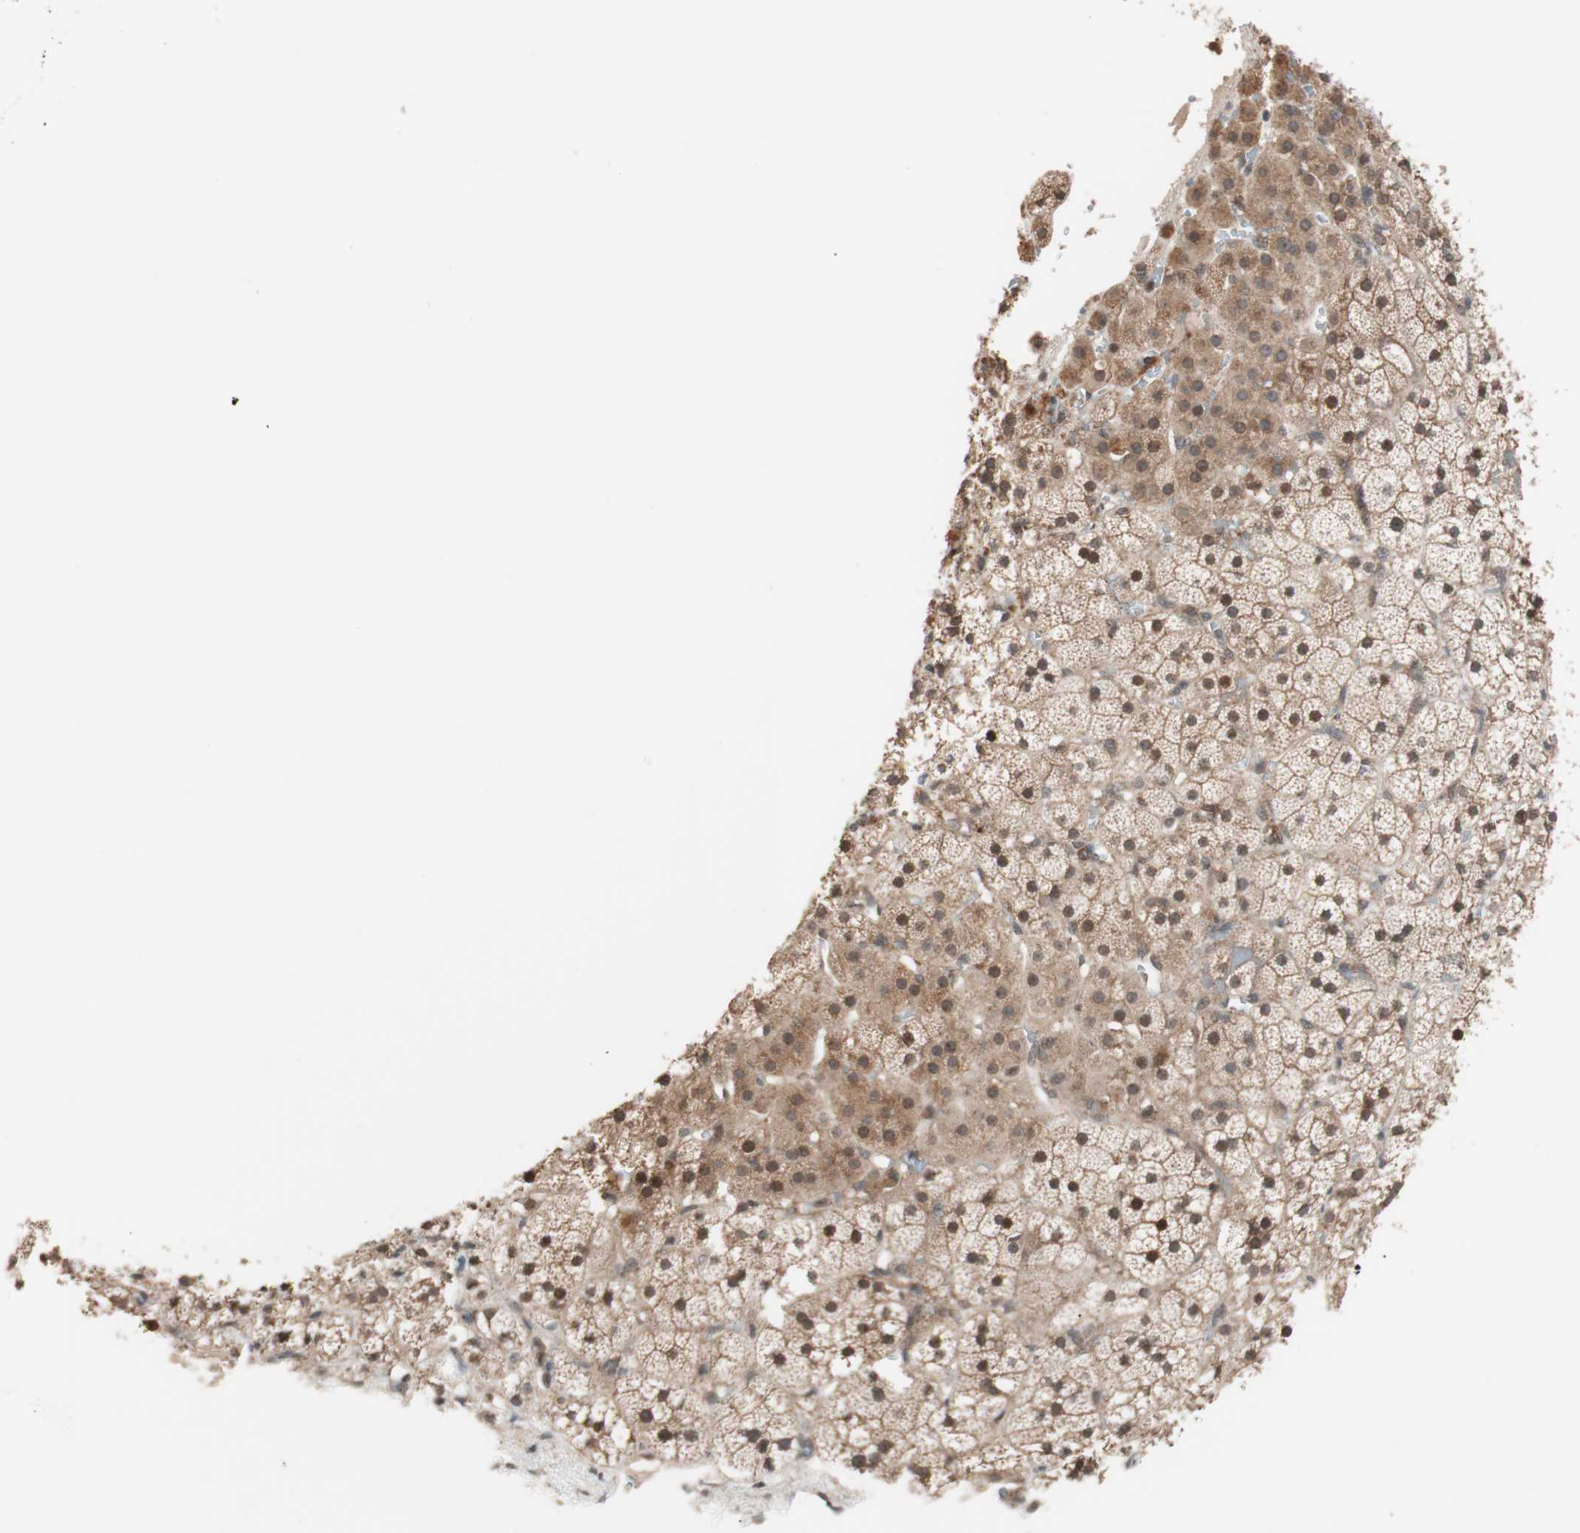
{"staining": {"intensity": "weak", "quantity": ">75%", "location": "cytoplasmic/membranous"}, "tissue": "adrenal gland", "cell_type": "Glandular cells", "image_type": "normal", "snomed": [{"axis": "morphology", "description": "Normal tissue, NOS"}, {"axis": "topography", "description": "Adrenal gland"}], "caption": "A high-resolution histopathology image shows immunohistochemistry staining of normal adrenal gland, which shows weak cytoplasmic/membranous staining in approximately >75% of glandular cells. The protein of interest is stained brown, and the nuclei are stained in blue (DAB (3,3'-diaminobenzidine) IHC with brightfield microscopy, high magnification).", "gene": "FBXO5", "patient": {"sex": "male", "age": 35}}